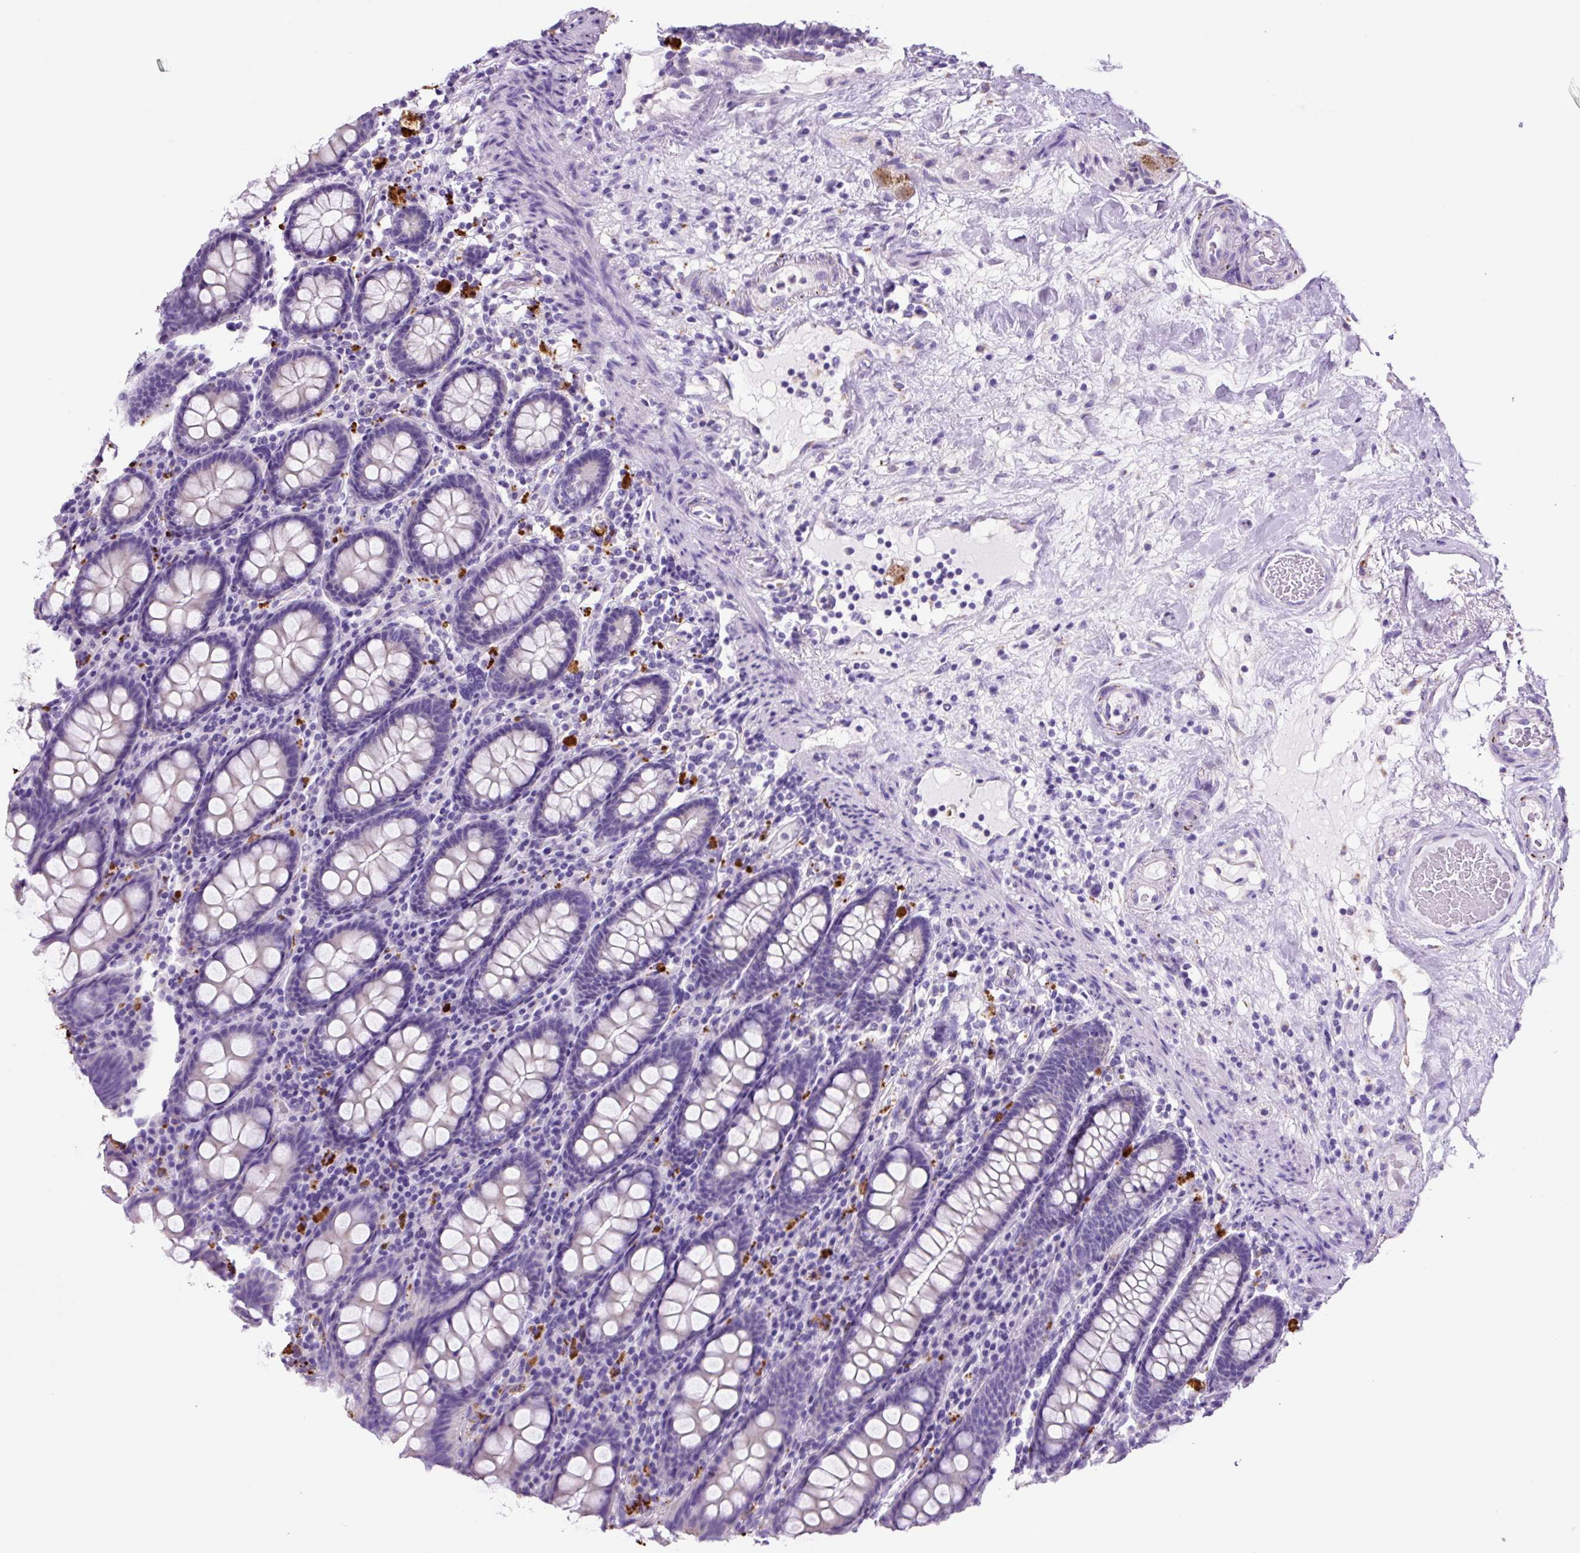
{"staining": {"intensity": "negative", "quantity": "none", "location": "none"}, "tissue": "colon", "cell_type": "Endothelial cells", "image_type": "normal", "snomed": [{"axis": "morphology", "description": "Normal tissue, NOS"}, {"axis": "topography", "description": "Colon"}], "caption": "The micrograph displays no staining of endothelial cells in normal colon.", "gene": "LCN10", "patient": {"sex": "female", "age": 79}}